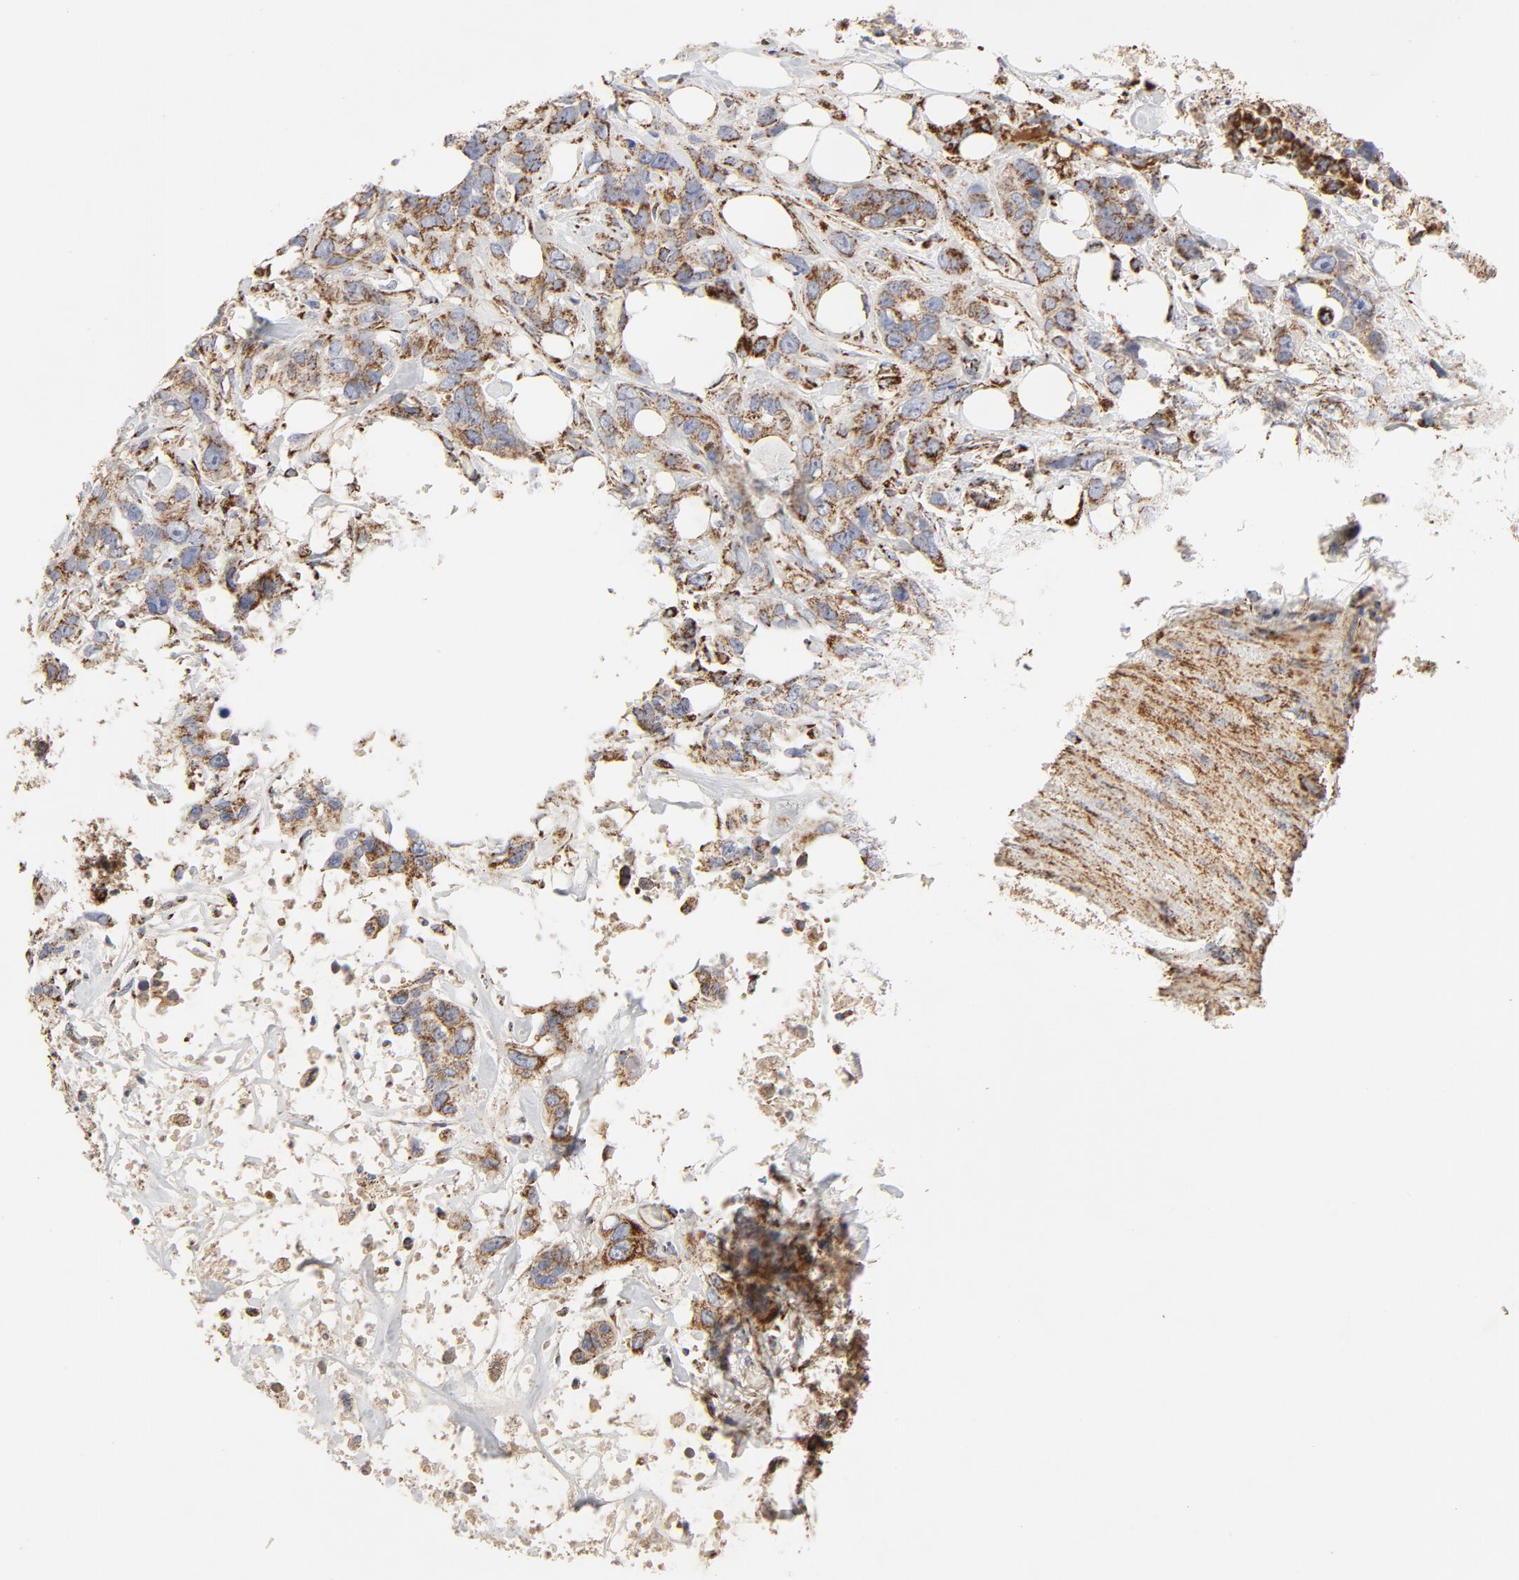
{"staining": {"intensity": "strong", "quantity": ">75%", "location": "cytoplasmic/membranous"}, "tissue": "stomach cancer", "cell_type": "Tumor cells", "image_type": "cancer", "snomed": [{"axis": "morphology", "description": "Adenocarcinoma, NOS"}, {"axis": "topography", "description": "Stomach, upper"}], "caption": "The immunohistochemical stain highlights strong cytoplasmic/membranous expression in tumor cells of adenocarcinoma (stomach) tissue. (brown staining indicates protein expression, while blue staining denotes nuclei).", "gene": "PCNX4", "patient": {"sex": "male", "age": 47}}